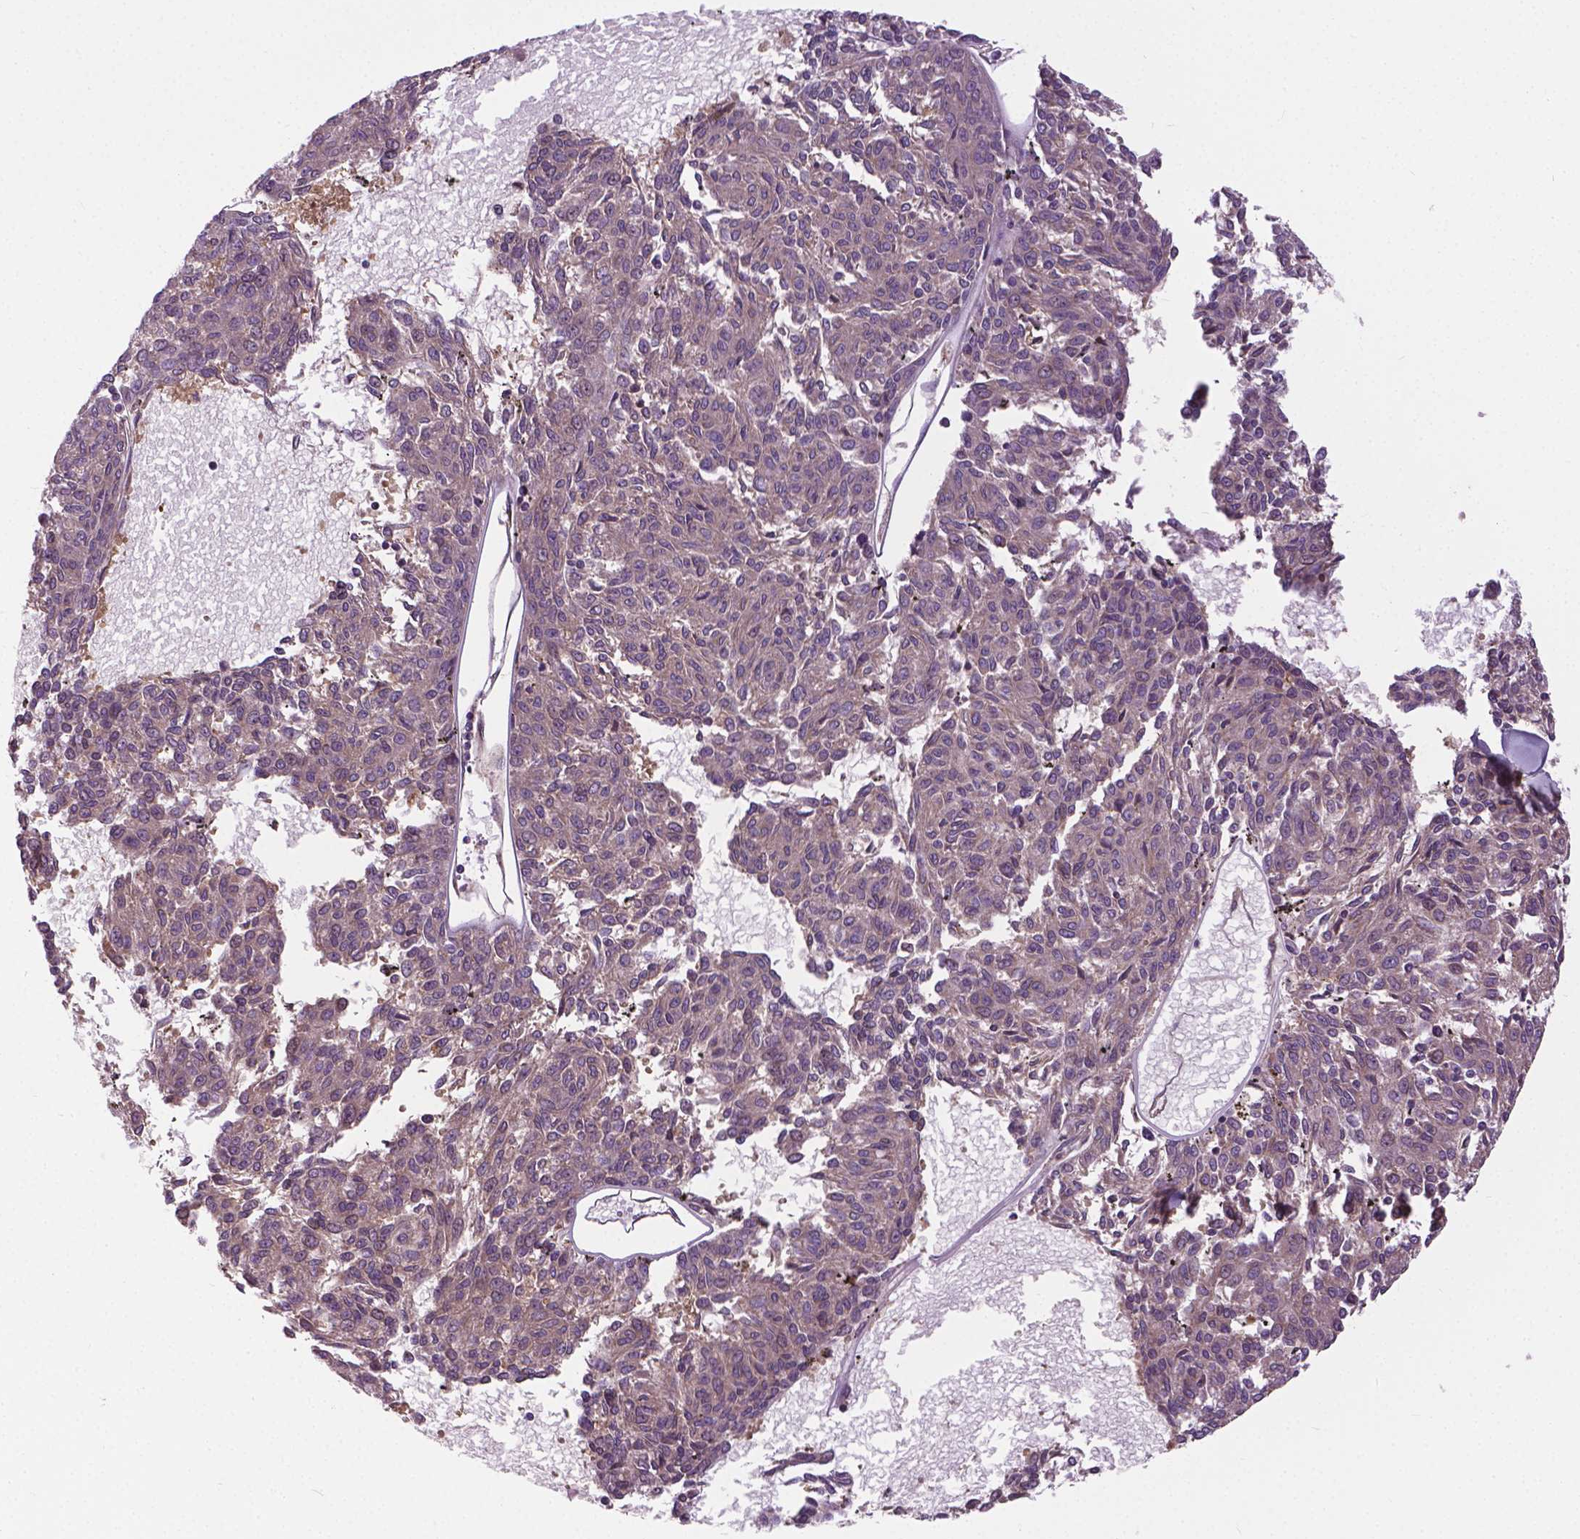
{"staining": {"intensity": "negative", "quantity": "none", "location": "none"}, "tissue": "melanoma", "cell_type": "Tumor cells", "image_type": "cancer", "snomed": [{"axis": "morphology", "description": "Malignant melanoma, NOS"}, {"axis": "topography", "description": "Skin"}], "caption": "Tumor cells are negative for brown protein staining in malignant melanoma. Brightfield microscopy of immunohistochemistry stained with DAB (brown) and hematoxylin (blue), captured at high magnification.", "gene": "MZT1", "patient": {"sex": "female", "age": 72}}